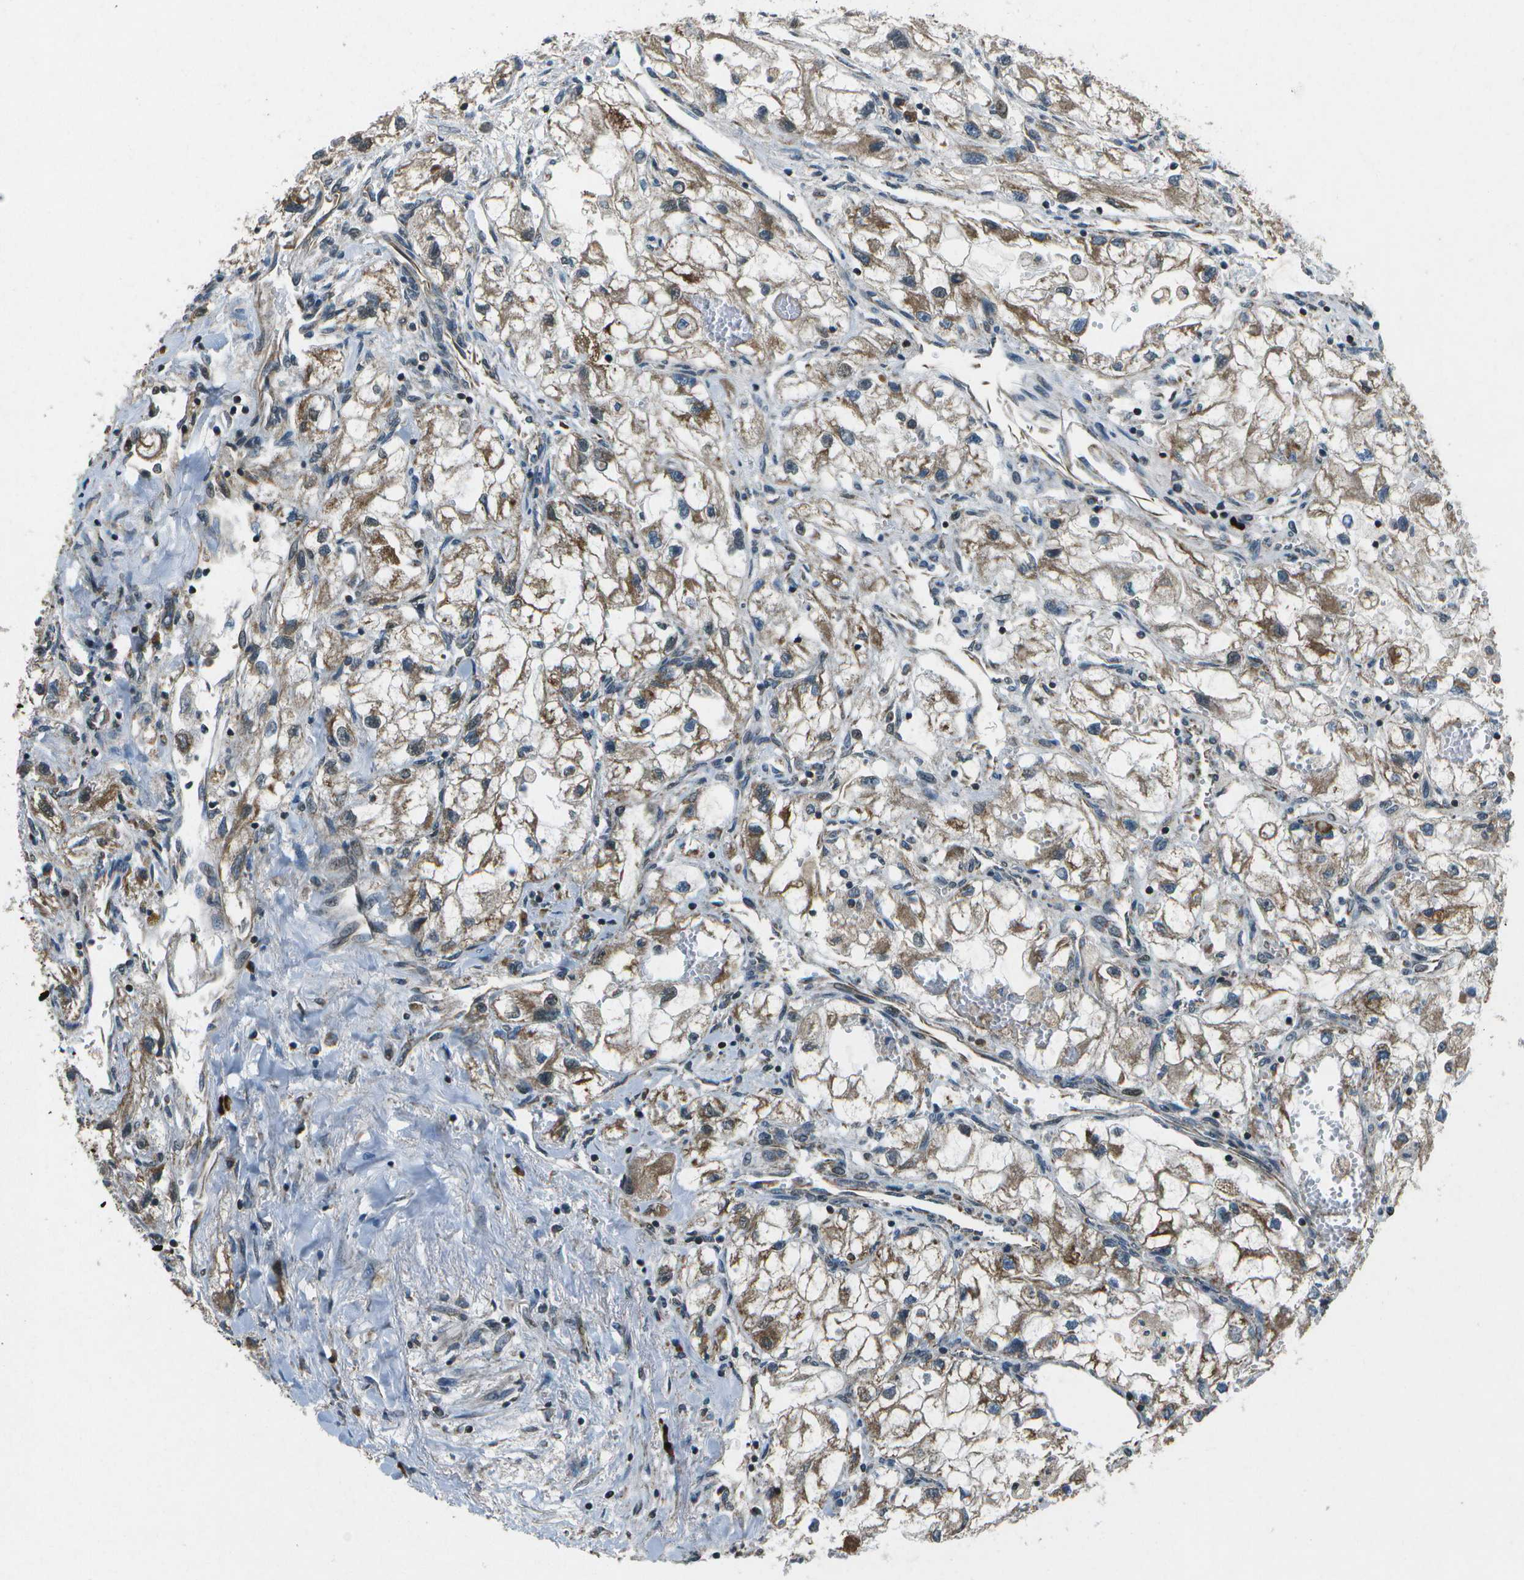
{"staining": {"intensity": "moderate", "quantity": ">75%", "location": "cytoplasmic/membranous"}, "tissue": "renal cancer", "cell_type": "Tumor cells", "image_type": "cancer", "snomed": [{"axis": "morphology", "description": "Adenocarcinoma, NOS"}, {"axis": "topography", "description": "Kidney"}], "caption": "A brown stain highlights moderate cytoplasmic/membranous expression of a protein in human renal cancer (adenocarcinoma) tumor cells.", "gene": "EIF2AK1", "patient": {"sex": "female", "age": 70}}